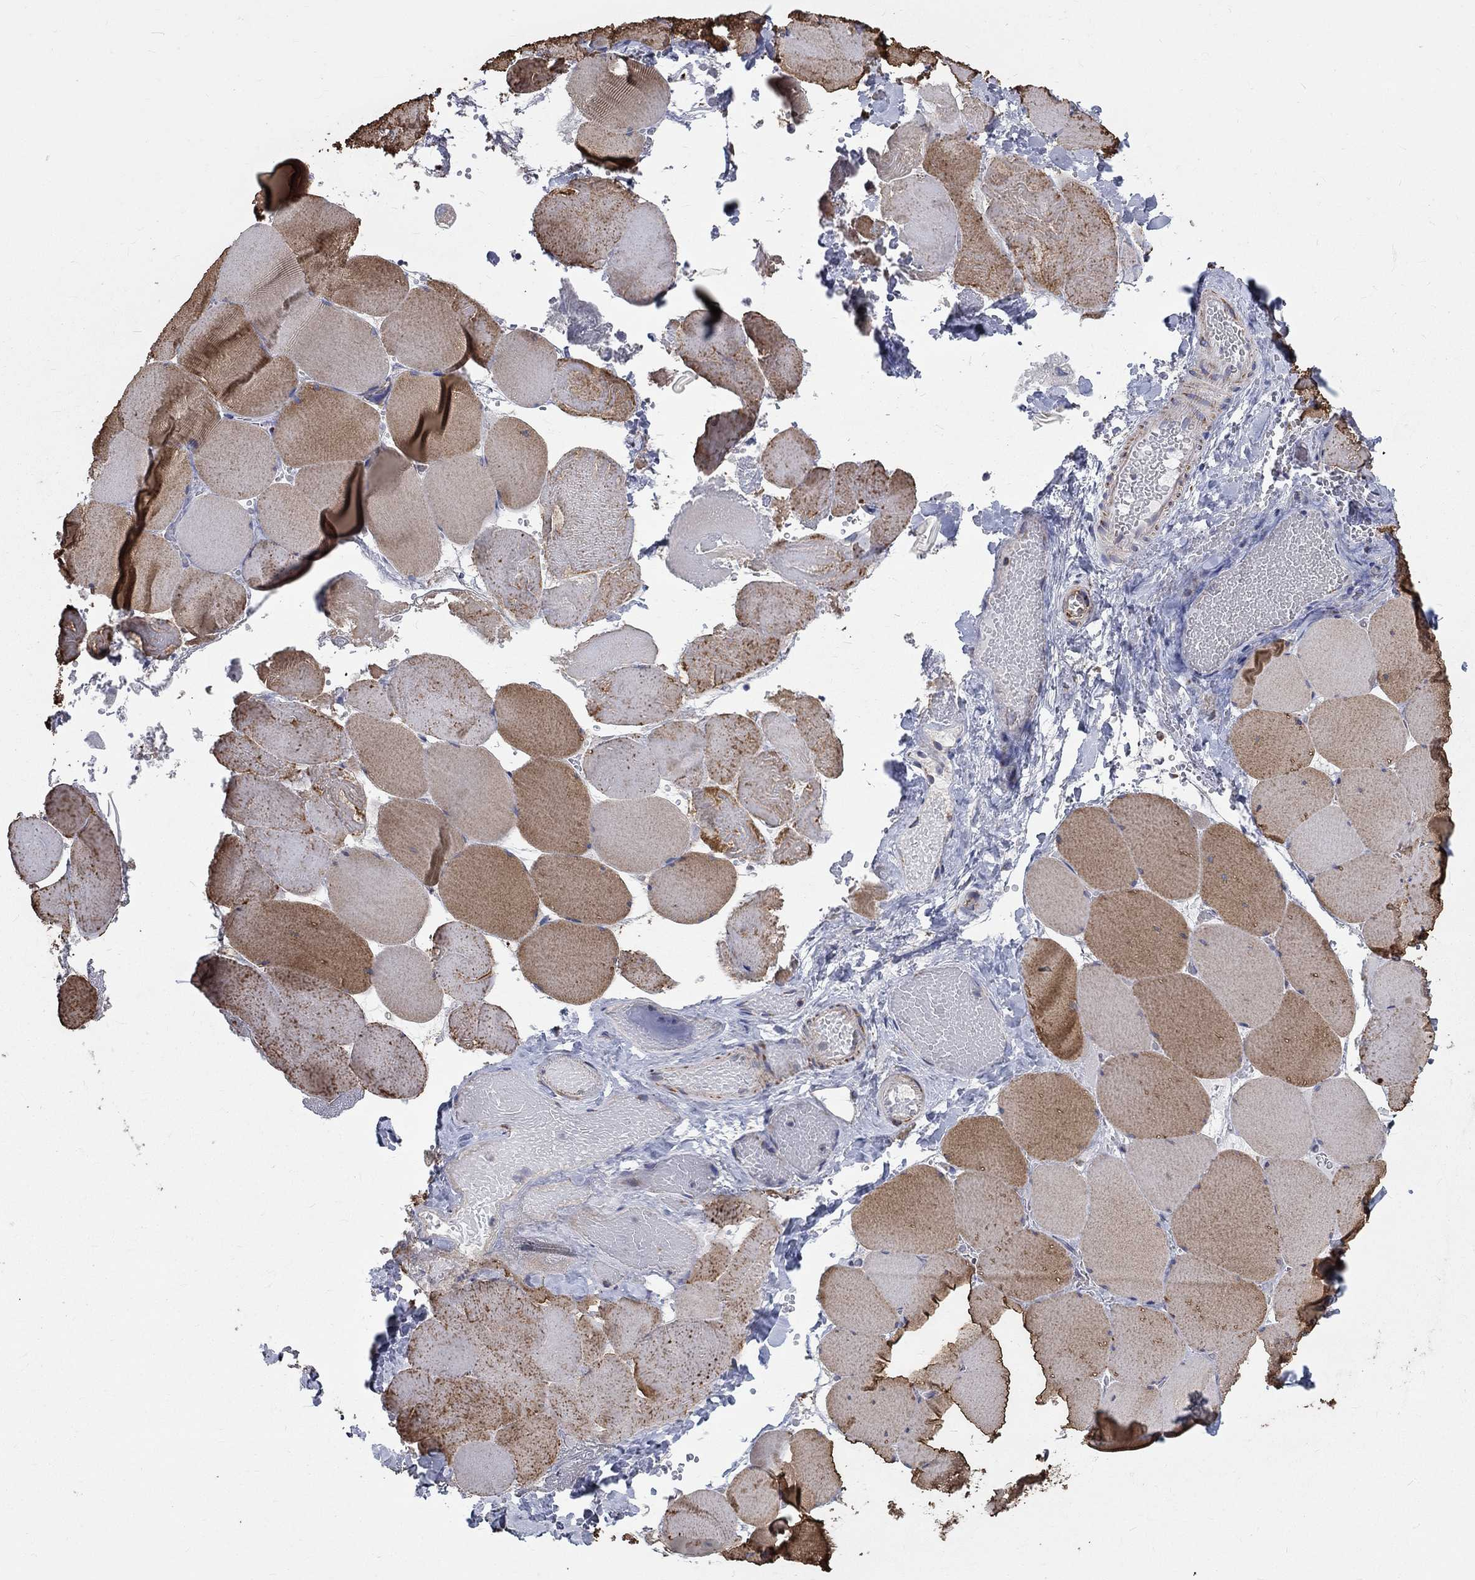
{"staining": {"intensity": "moderate", "quantity": "25%-75%", "location": "cytoplasmic/membranous"}, "tissue": "skeletal muscle", "cell_type": "Myocytes", "image_type": "normal", "snomed": [{"axis": "morphology", "description": "Normal tissue, NOS"}, {"axis": "morphology", "description": "Malignant melanoma, Metastatic site"}, {"axis": "topography", "description": "Skeletal muscle"}], "caption": "IHC (DAB) staining of benign human skeletal muscle shows moderate cytoplasmic/membranous protein staining in about 25%-75% of myocytes.", "gene": "NME7", "patient": {"sex": "male", "age": 50}}